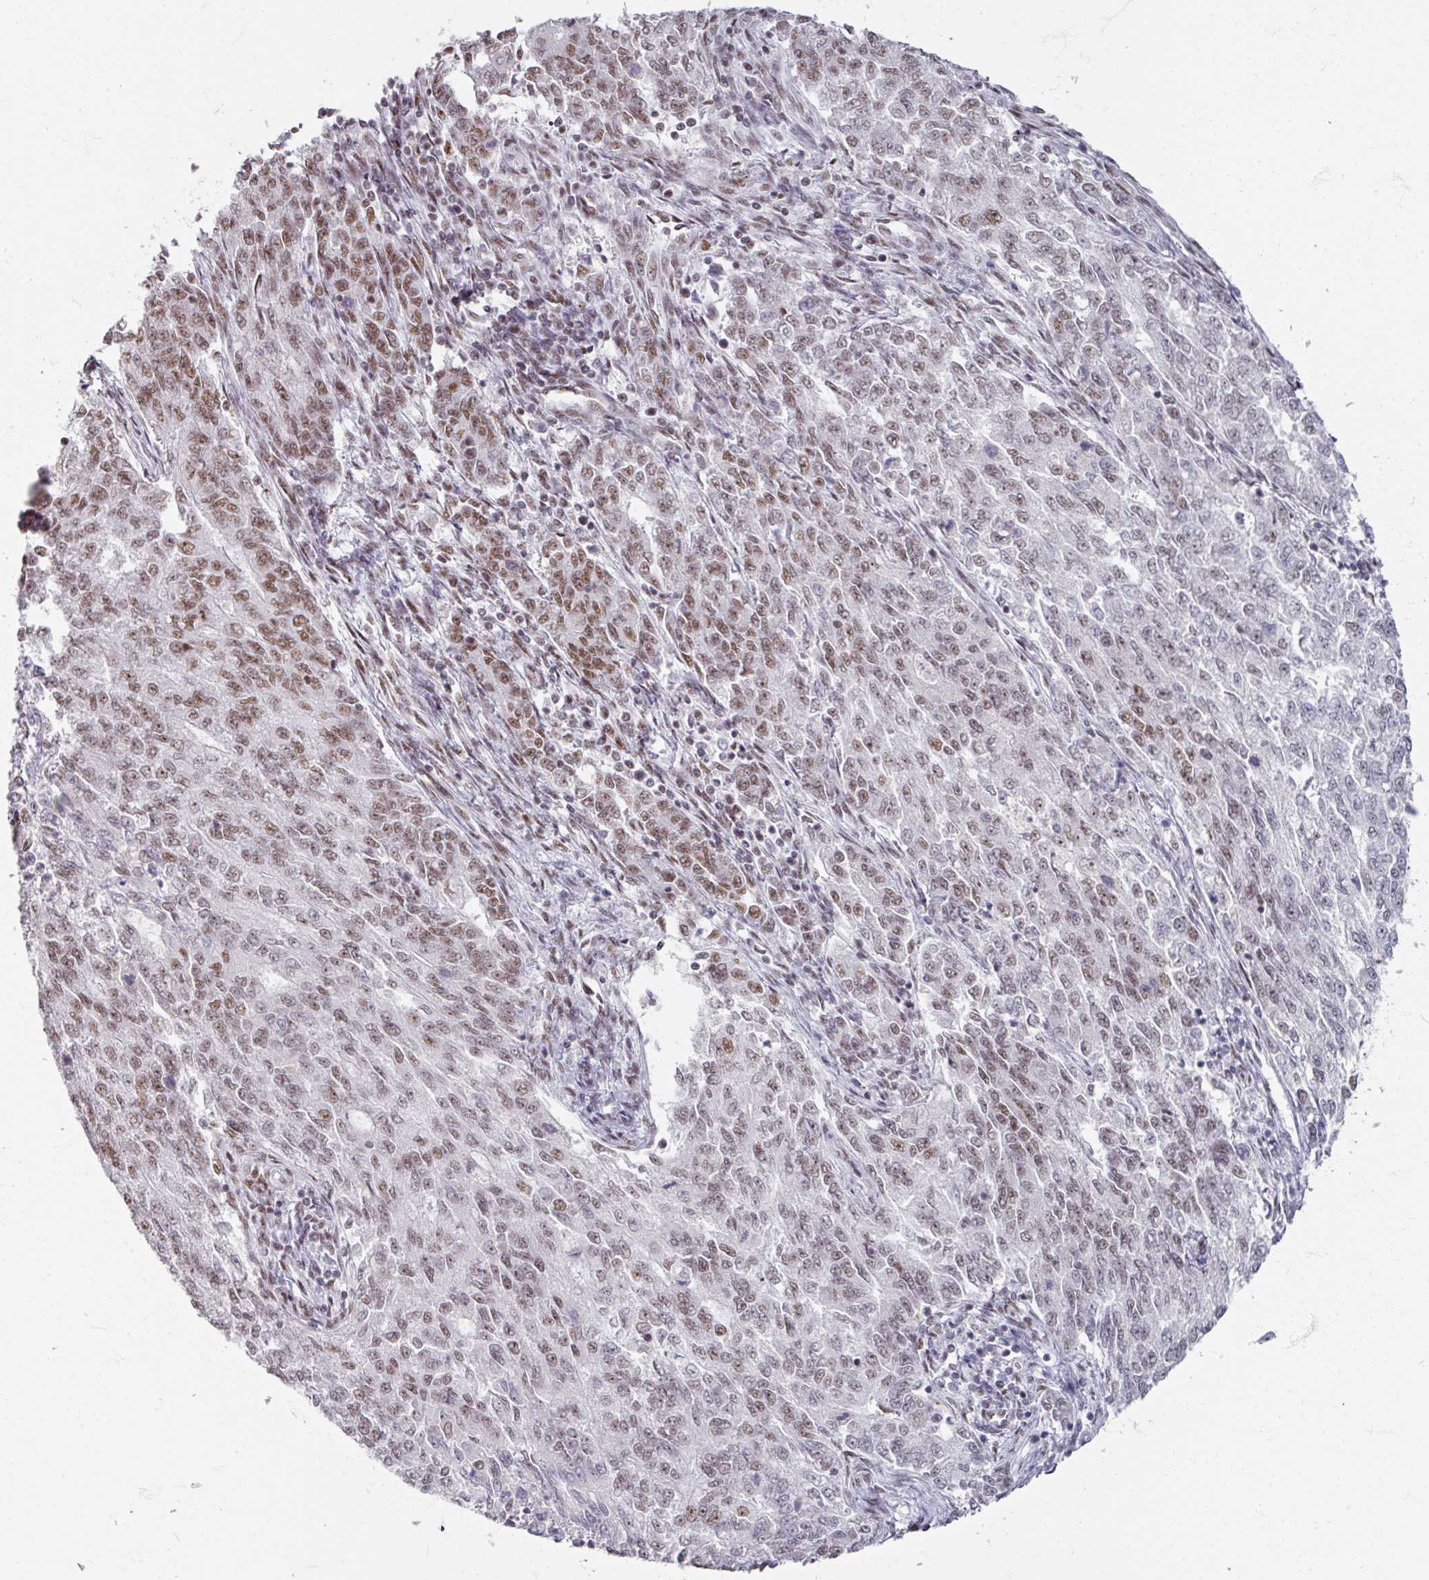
{"staining": {"intensity": "moderate", "quantity": ">75%", "location": "nuclear"}, "tissue": "endometrial cancer", "cell_type": "Tumor cells", "image_type": "cancer", "snomed": [{"axis": "morphology", "description": "Adenocarcinoma, NOS"}, {"axis": "topography", "description": "Endometrium"}], "caption": "Immunohistochemistry (IHC) (DAB (3,3'-diaminobenzidine)) staining of human endometrial cancer demonstrates moderate nuclear protein expression in approximately >75% of tumor cells.", "gene": "ADAR", "patient": {"sex": "female", "age": 50}}